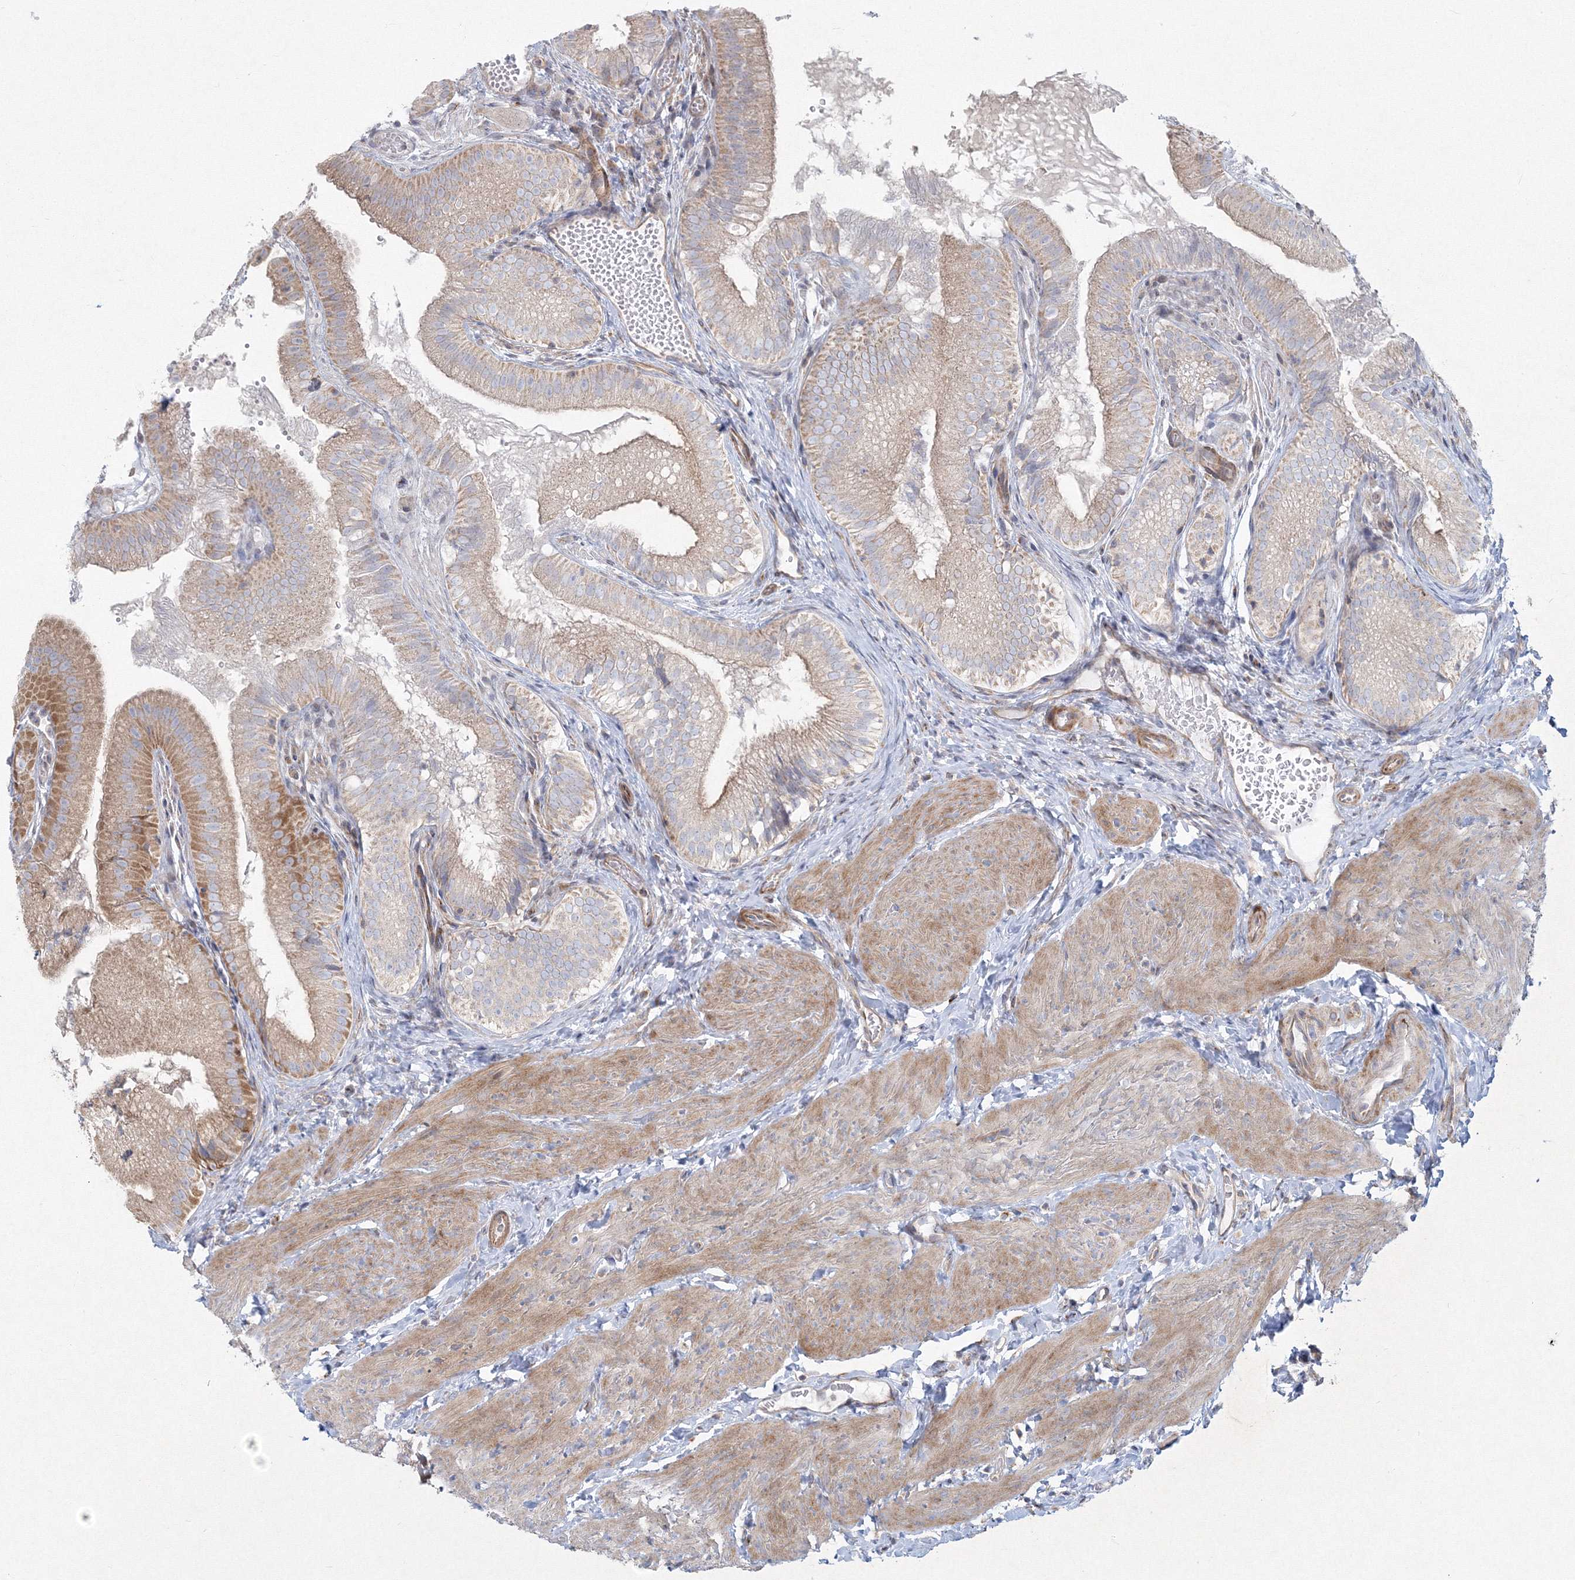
{"staining": {"intensity": "moderate", "quantity": ">75%", "location": "cytoplasmic/membranous"}, "tissue": "gallbladder", "cell_type": "Glandular cells", "image_type": "normal", "snomed": [{"axis": "morphology", "description": "Normal tissue, NOS"}, {"axis": "topography", "description": "Gallbladder"}], "caption": "A histopathology image of human gallbladder stained for a protein demonstrates moderate cytoplasmic/membranous brown staining in glandular cells. (DAB (3,3'-diaminobenzidine) = brown stain, brightfield microscopy at high magnification).", "gene": "WDR49", "patient": {"sex": "female", "age": 30}}